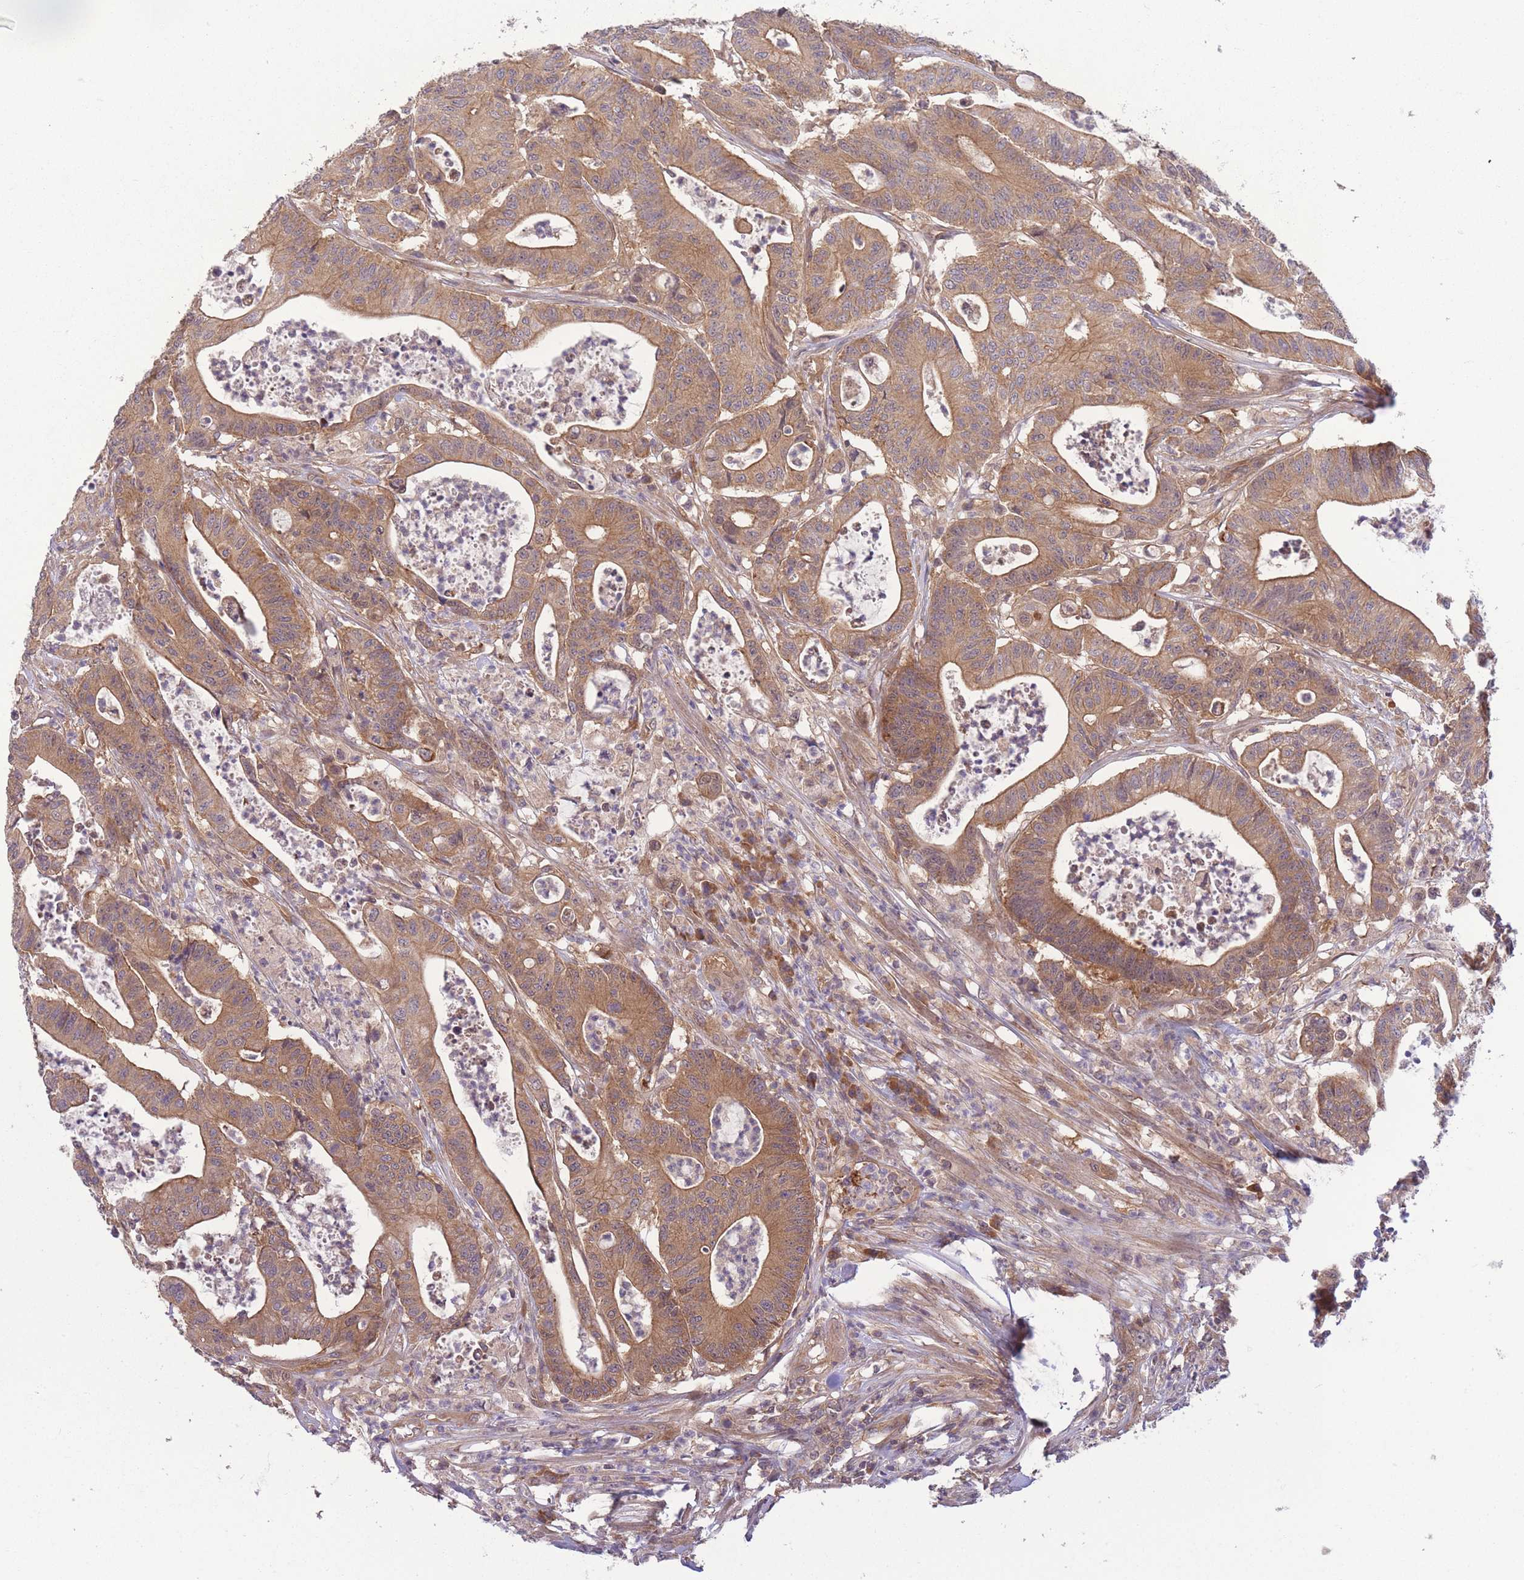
{"staining": {"intensity": "weak", "quantity": ">75%", "location": "cytoplasmic/membranous"}, "tissue": "colorectal cancer", "cell_type": "Tumor cells", "image_type": "cancer", "snomed": [{"axis": "morphology", "description": "Adenocarcinoma, NOS"}, {"axis": "topography", "description": "Colon"}], "caption": "The photomicrograph demonstrates a brown stain indicating the presence of a protein in the cytoplasmic/membranous of tumor cells in colorectal cancer.", "gene": "PFDN6", "patient": {"sex": "female", "age": 84}}